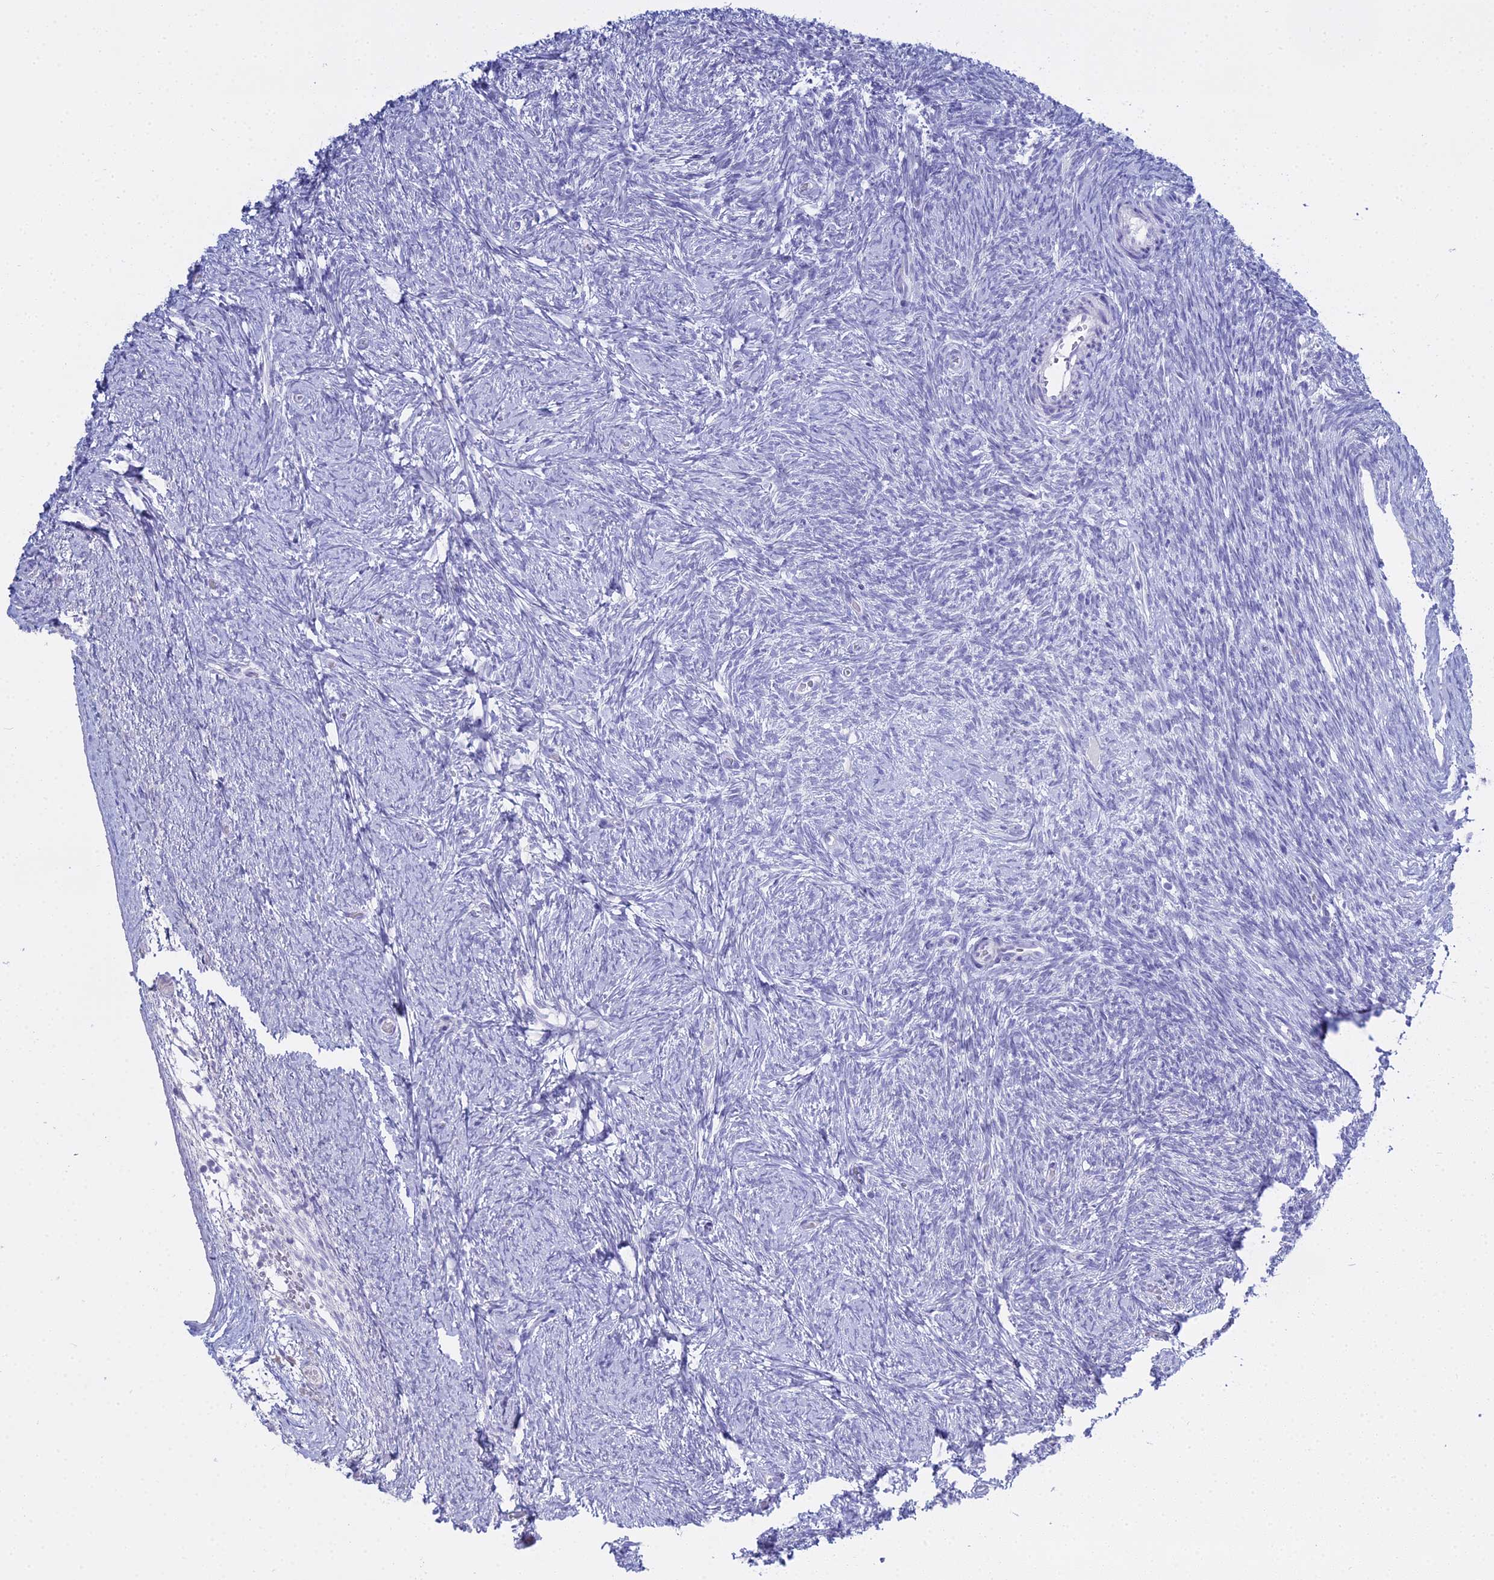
{"staining": {"intensity": "negative", "quantity": "none", "location": "none"}, "tissue": "ovary", "cell_type": "Follicle cells", "image_type": "normal", "snomed": [{"axis": "morphology", "description": "Normal tissue, NOS"}, {"axis": "topography", "description": "Ovary"}], "caption": "Immunohistochemistry (IHC) histopathology image of normal human ovary stained for a protein (brown), which displays no staining in follicle cells.", "gene": "S100A7", "patient": {"sex": "female", "age": 44}}